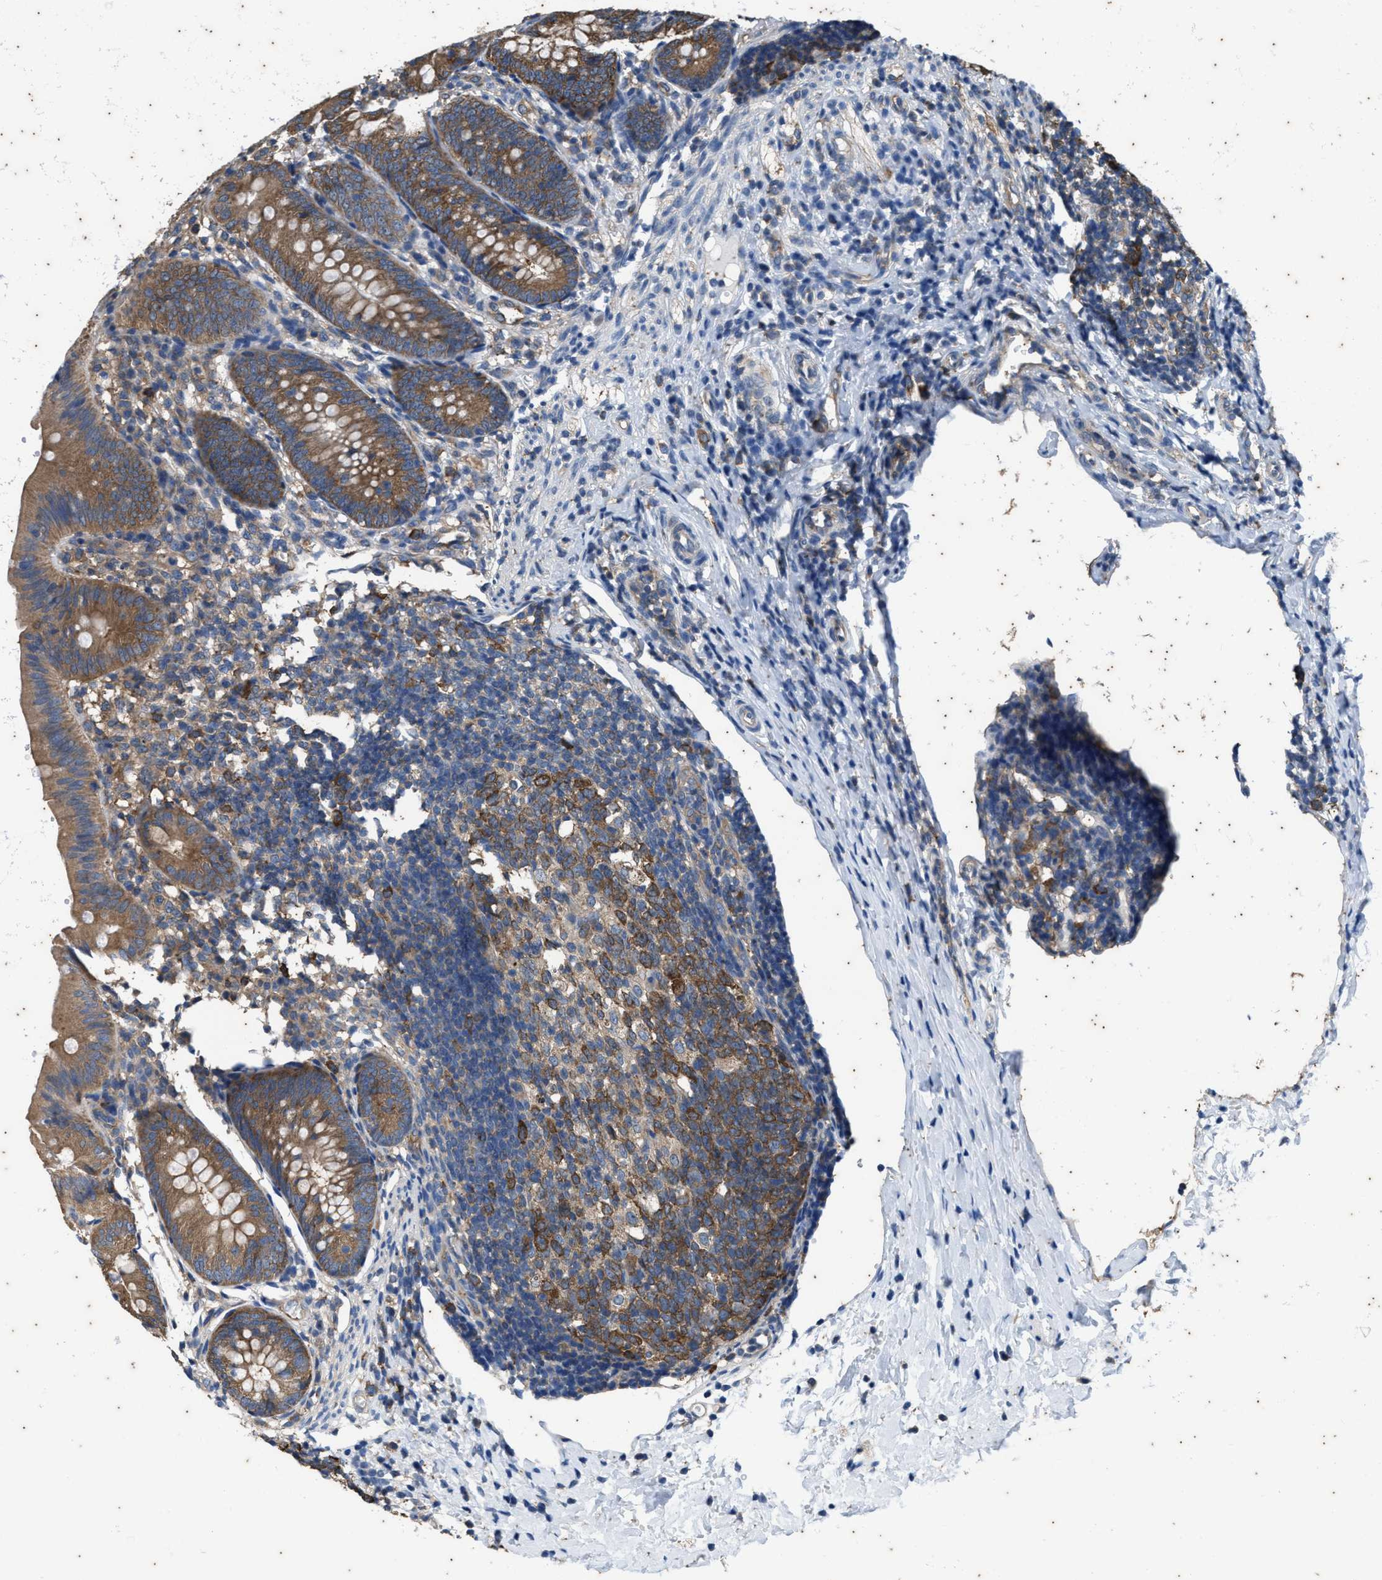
{"staining": {"intensity": "moderate", "quantity": ">75%", "location": "cytoplasmic/membranous"}, "tissue": "appendix", "cell_type": "Glandular cells", "image_type": "normal", "snomed": [{"axis": "morphology", "description": "Normal tissue, NOS"}, {"axis": "topography", "description": "Appendix"}], "caption": "Appendix stained with DAB IHC demonstrates medium levels of moderate cytoplasmic/membranous staining in approximately >75% of glandular cells.", "gene": "COX19", "patient": {"sex": "male", "age": 1}}